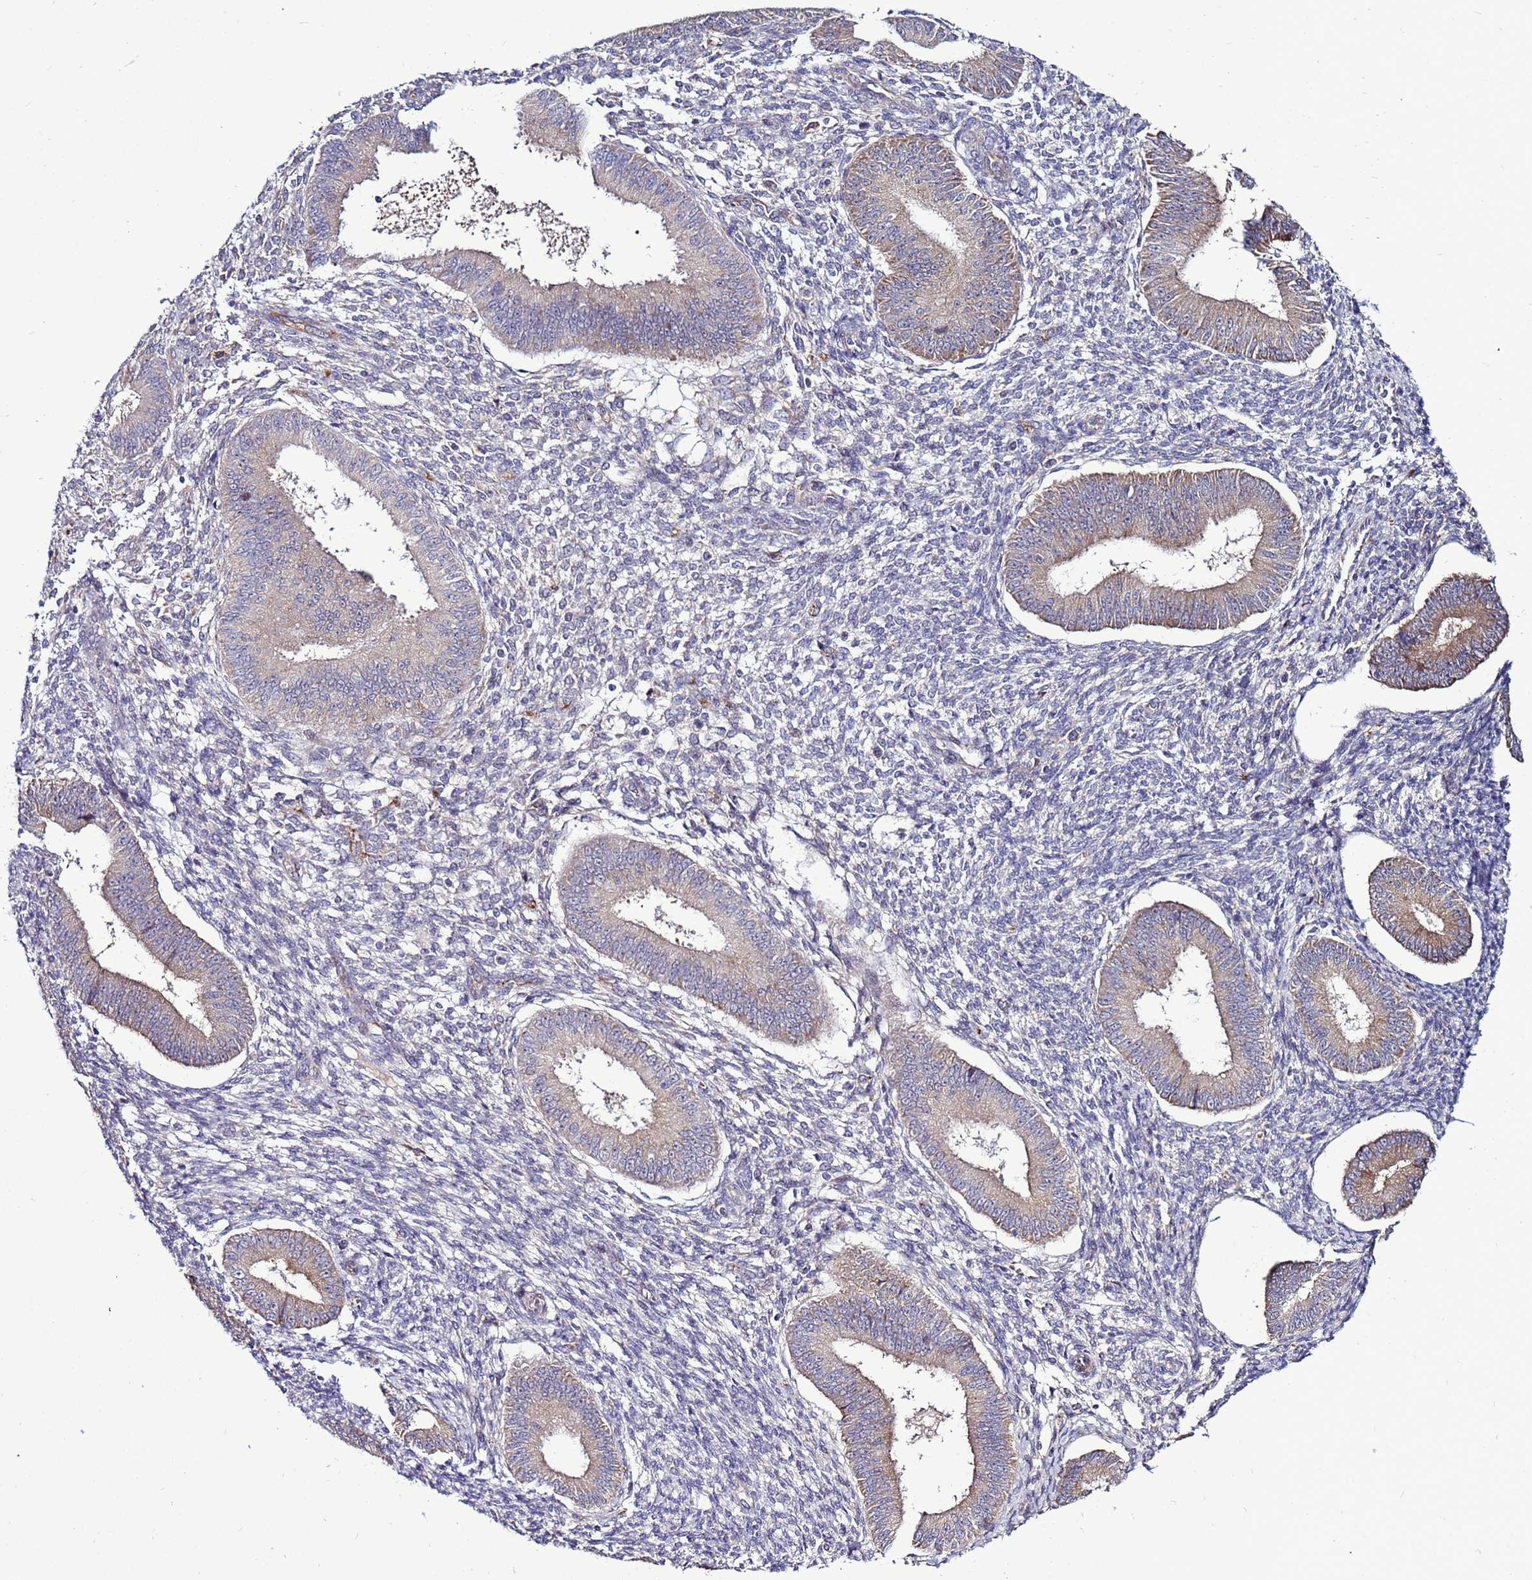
{"staining": {"intensity": "negative", "quantity": "none", "location": "none"}, "tissue": "endometrium", "cell_type": "Cells in endometrial stroma", "image_type": "normal", "snomed": [{"axis": "morphology", "description": "Normal tissue, NOS"}, {"axis": "topography", "description": "Uterus"}, {"axis": "topography", "description": "Endometrium"}], "caption": "Endometrium stained for a protein using immunohistochemistry (IHC) exhibits no positivity cells in endometrial stroma.", "gene": "NOL8", "patient": {"sex": "female", "age": 48}}